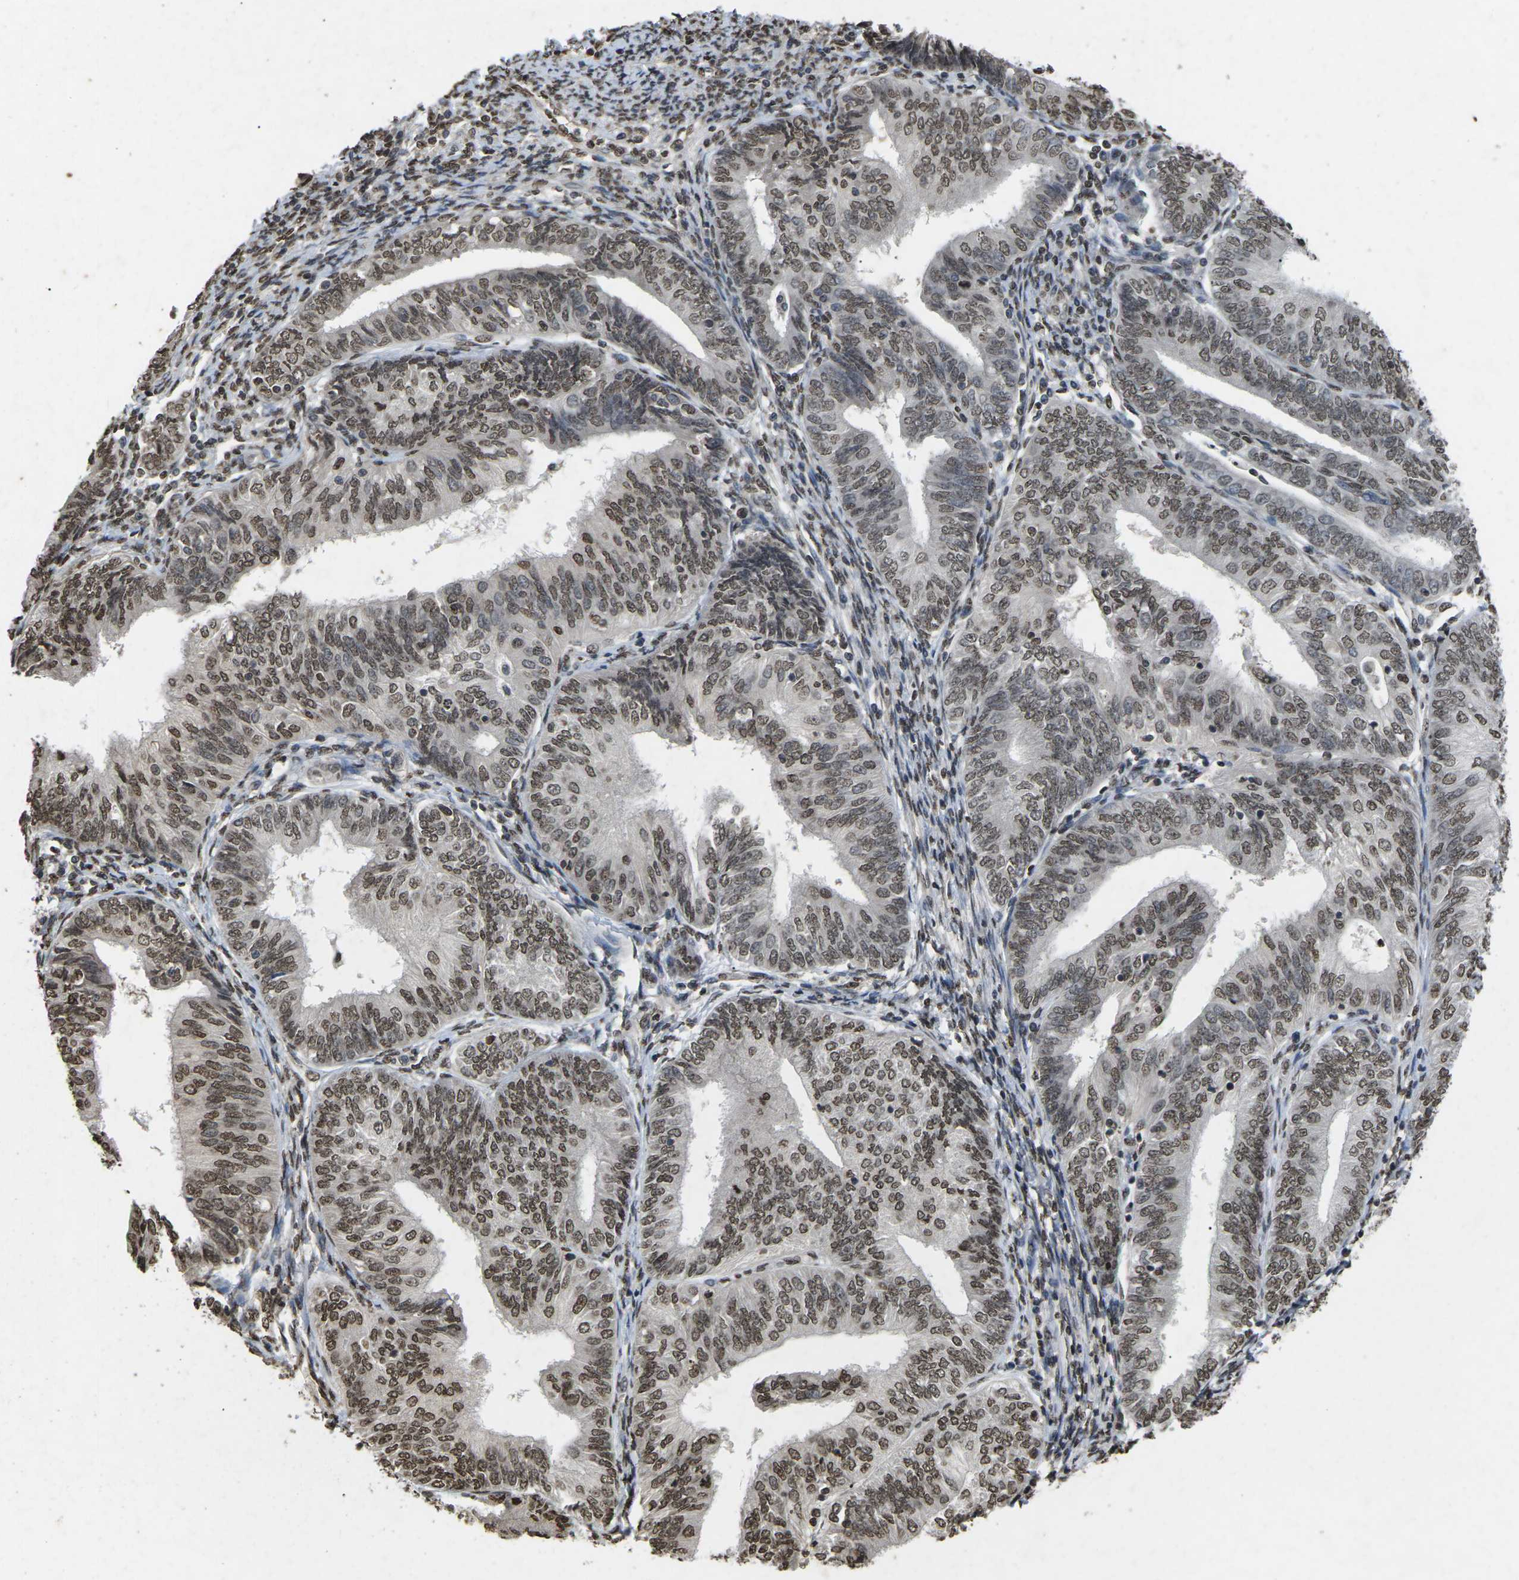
{"staining": {"intensity": "moderate", "quantity": ">75%", "location": "nuclear"}, "tissue": "endometrial cancer", "cell_type": "Tumor cells", "image_type": "cancer", "snomed": [{"axis": "morphology", "description": "Adenocarcinoma, NOS"}, {"axis": "topography", "description": "Endometrium"}], "caption": "Endometrial cancer (adenocarcinoma) tissue exhibits moderate nuclear positivity in about >75% of tumor cells The staining is performed using DAB (3,3'-diaminobenzidine) brown chromogen to label protein expression. The nuclei are counter-stained blue using hematoxylin.", "gene": "EMSY", "patient": {"sex": "female", "age": 58}}